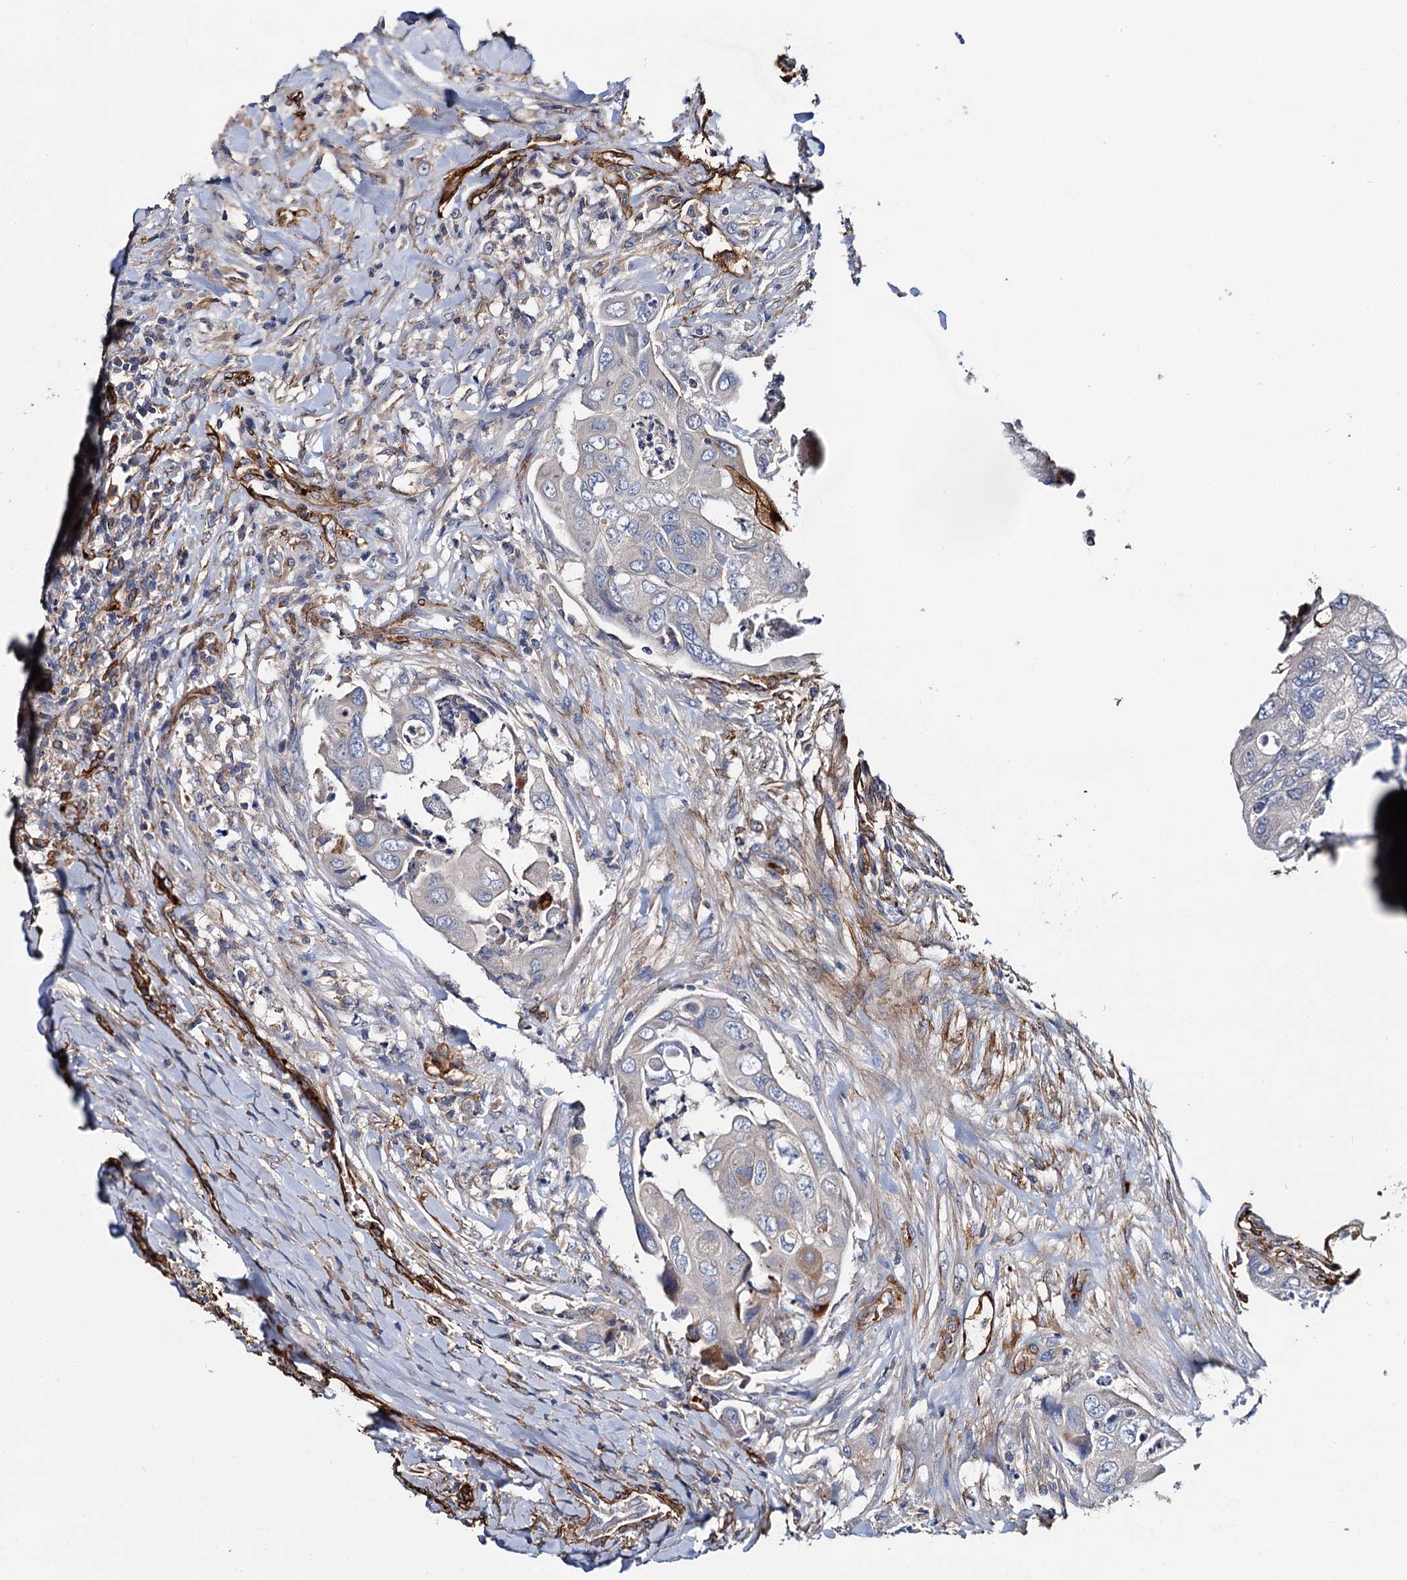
{"staining": {"intensity": "negative", "quantity": "none", "location": "none"}, "tissue": "colorectal cancer", "cell_type": "Tumor cells", "image_type": "cancer", "snomed": [{"axis": "morphology", "description": "Adenocarcinoma, NOS"}, {"axis": "topography", "description": "Rectum"}], "caption": "DAB (3,3'-diaminobenzidine) immunohistochemical staining of human colorectal cancer (adenocarcinoma) exhibits no significant staining in tumor cells.", "gene": "CACNA1C", "patient": {"sex": "male", "age": 63}}